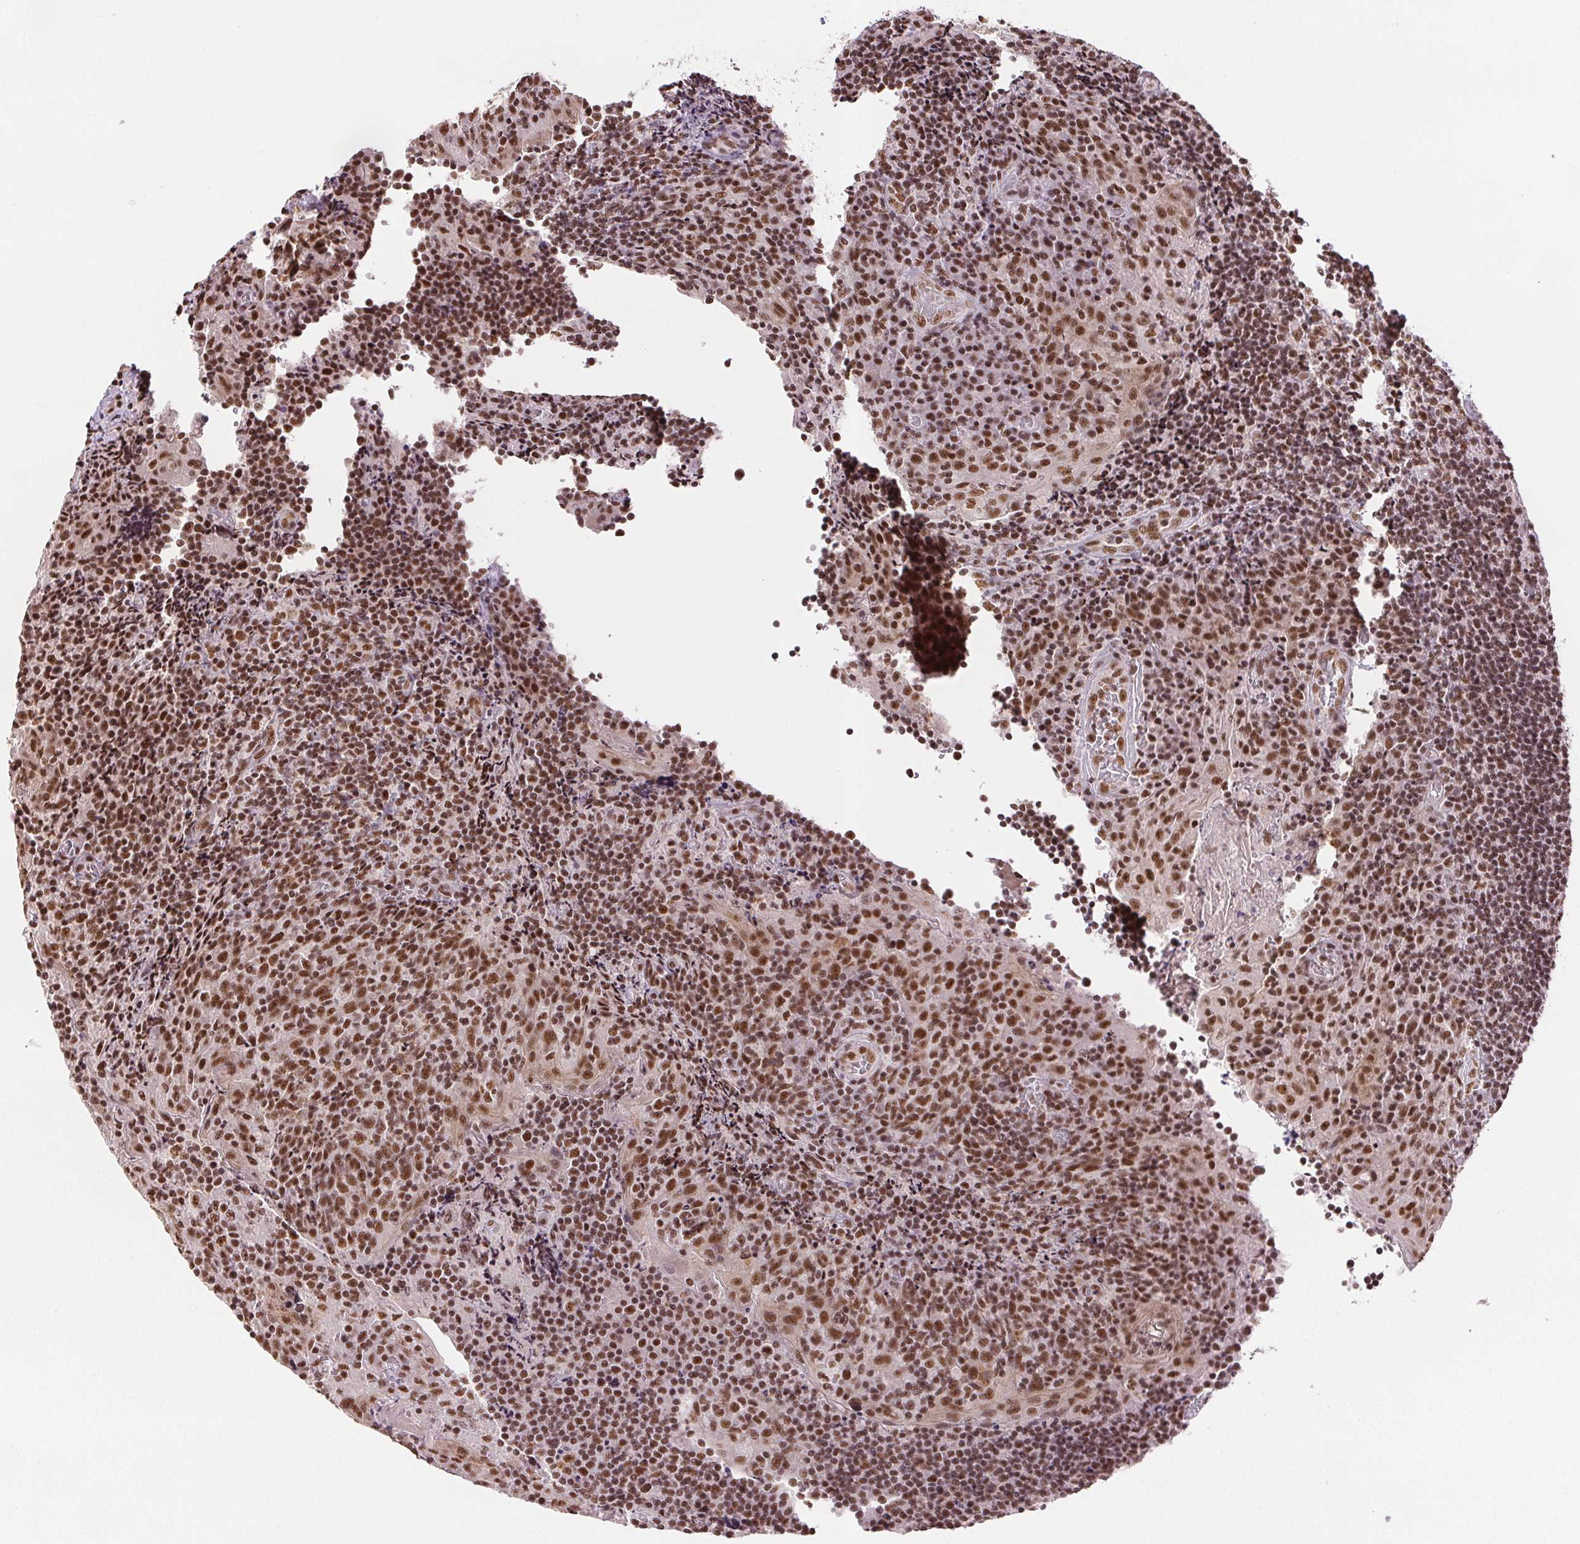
{"staining": {"intensity": "moderate", "quantity": ">75%", "location": "nuclear"}, "tissue": "tonsil", "cell_type": "Germinal center cells", "image_type": "normal", "snomed": [{"axis": "morphology", "description": "Normal tissue, NOS"}, {"axis": "topography", "description": "Tonsil"}], "caption": "Protein expression analysis of unremarkable human tonsil reveals moderate nuclear staining in about >75% of germinal center cells. The staining is performed using DAB (3,3'-diaminobenzidine) brown chromogen to label protein expression. The nuclei are counter-stained blue using hematoxylin.", "gene": "IK", "patient": {"sex": "male", "age": 17}}